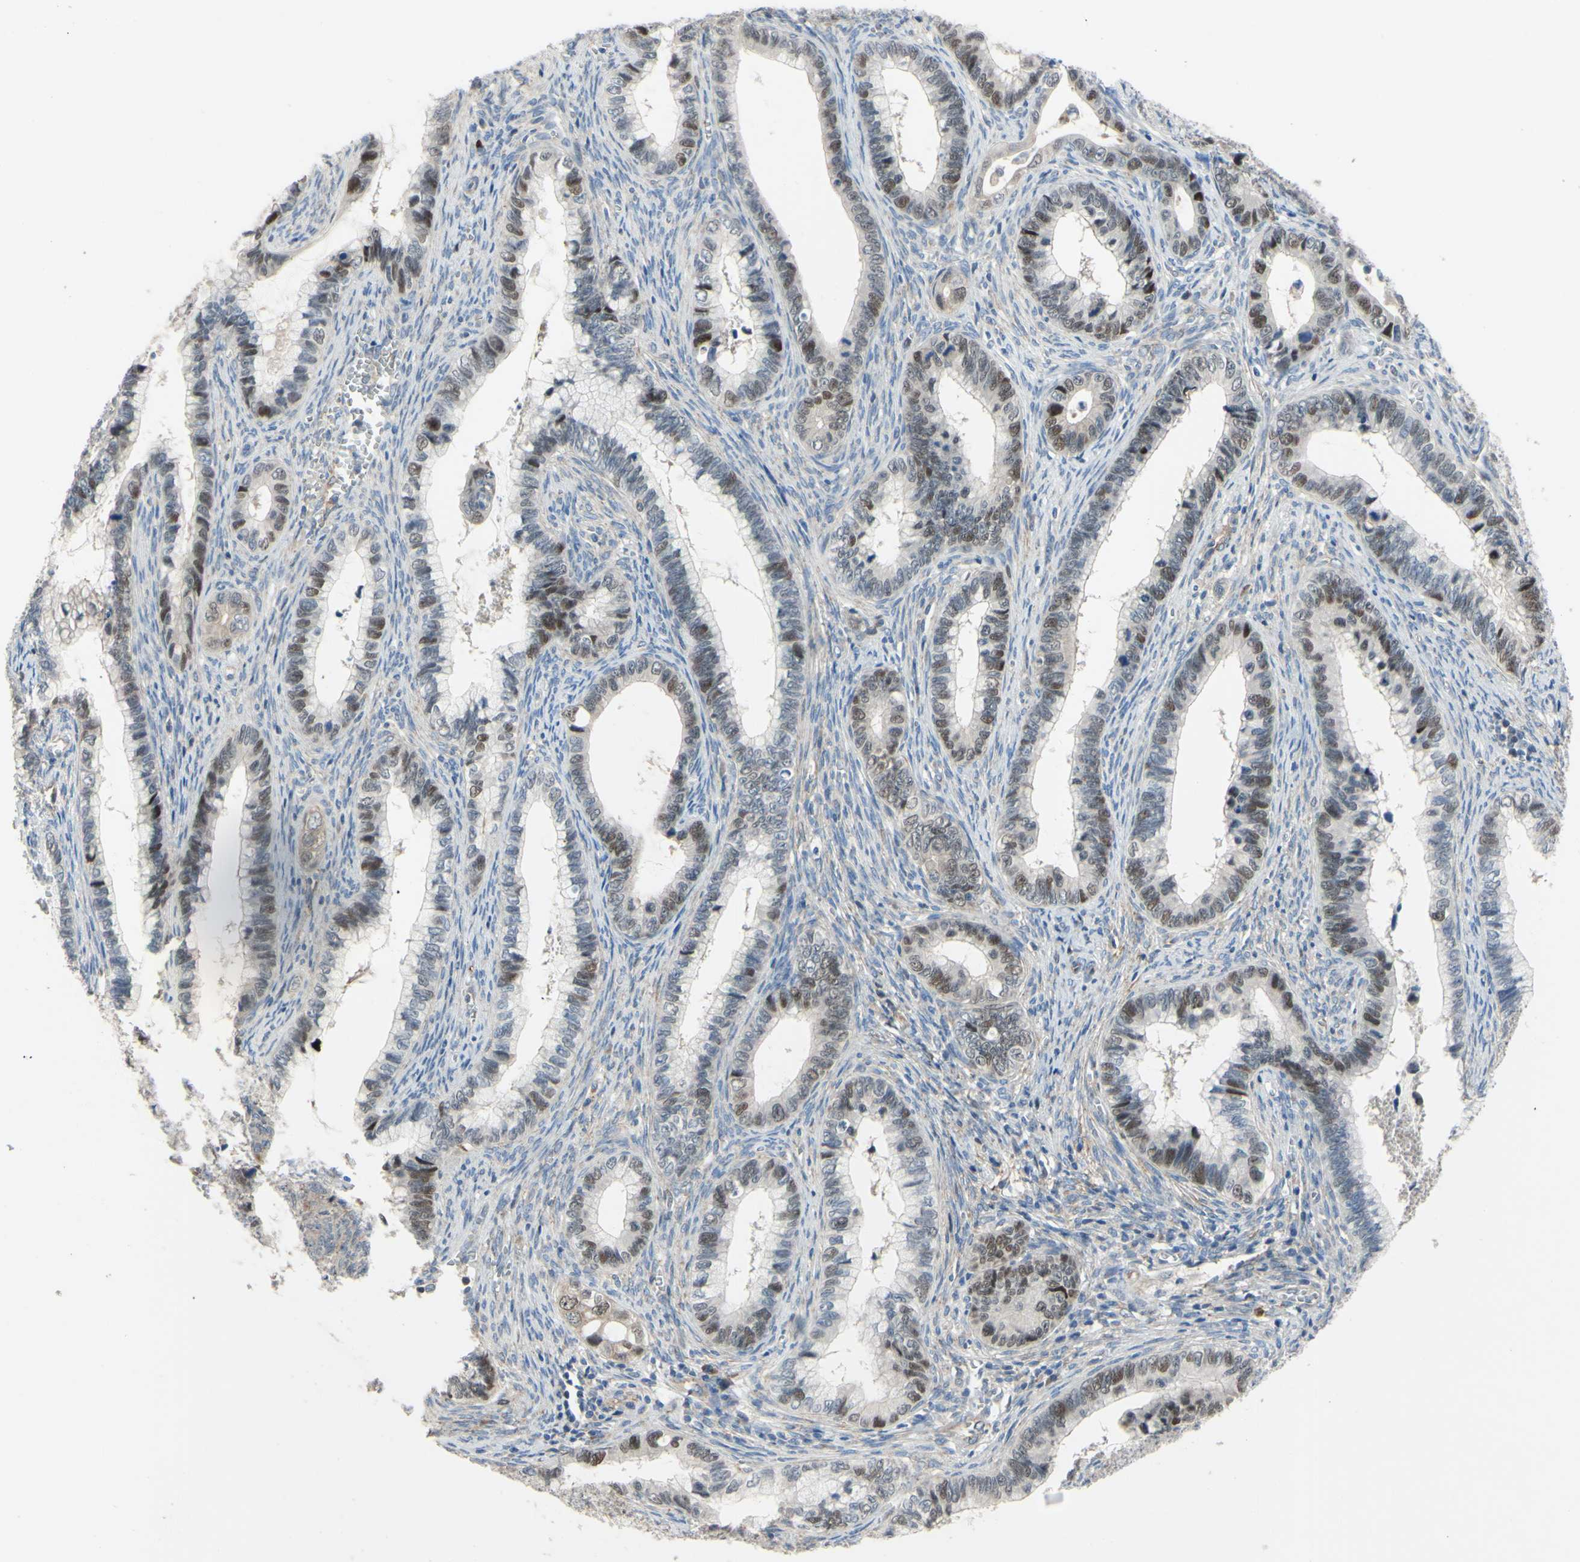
{"staining": {"intensity": "moderate", "quantity": "25%-75%", "location": "nuclear"}, "tissue": "cervical cancer", "cell_type": "Tumor cells", "image_type": "cancer", "snomed": [{"axis": "morphology", "description": "Adenocarcinoma, NOS"}, {"axis": "topography", "description": "Cervix"}], "caption": "Cervical cancer (adenocarcinoma) was stained to show a protein in brown. There is medium levels of moderate nuclear expression in approximately 25%-75% of tumor cells.", "gene": "LHX9", "patient": {"sex": "female", "age": 44}}